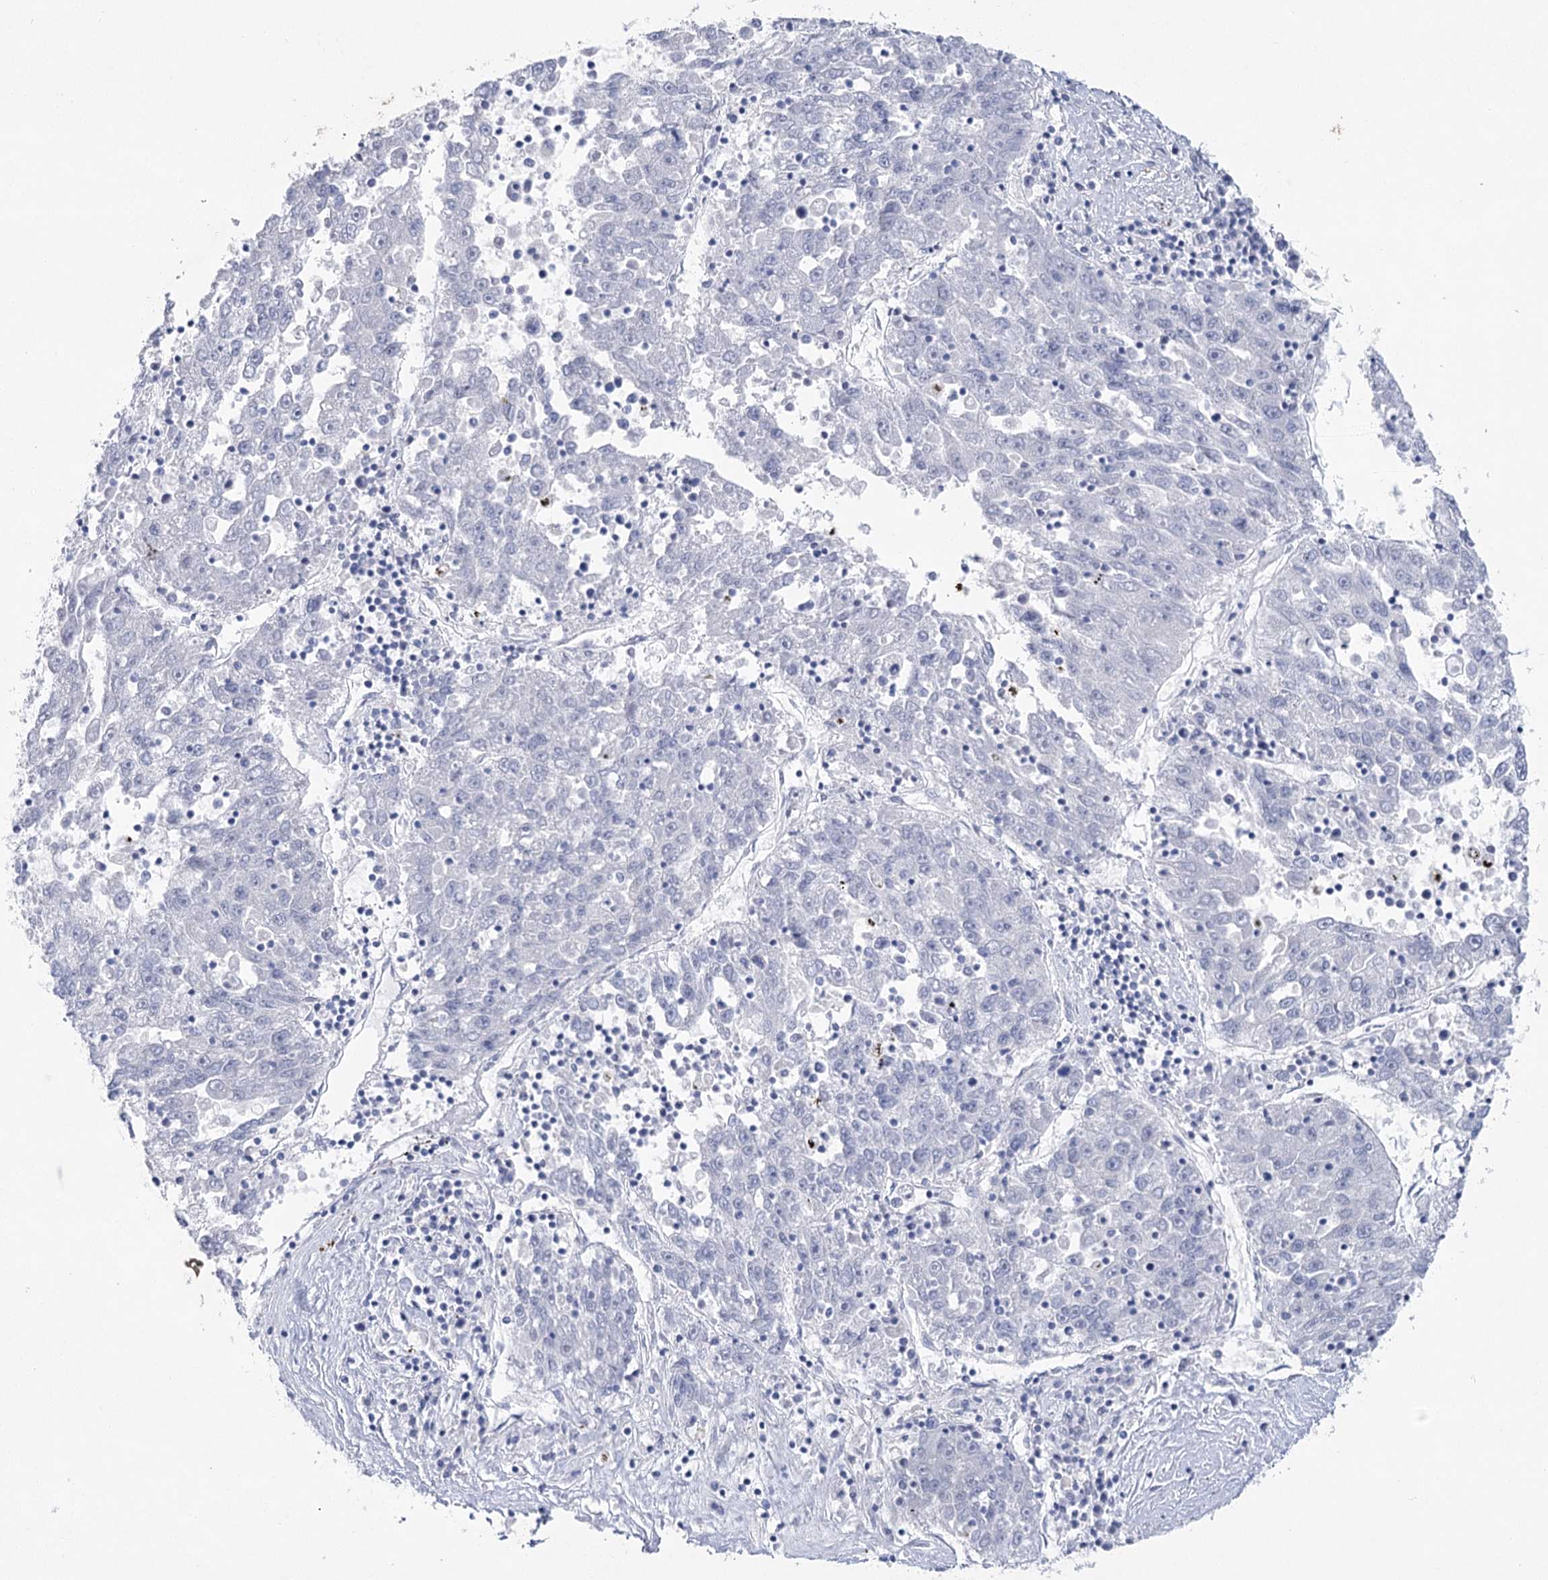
{"staining": {"intensity": "negative", "quantity": "none", "location": "none"}, "tissue": "liver cancer", "cell_type": "Tumor cells", "image_type": "cancer", "snomed": [{"axis": "morphology", "description": "Carcinoma, Hepatocellular, NOS"}, {"axis": "topography", "description": "Liver"}], "caption": "A high-resolution image shows immunohistochemistry staining of liver cancer (hepatocellular carcinoma), which reveals no significant staining in tumor cells.", "gene": "CCDC88A", "patient": {"sex": "male", "age": 49}}